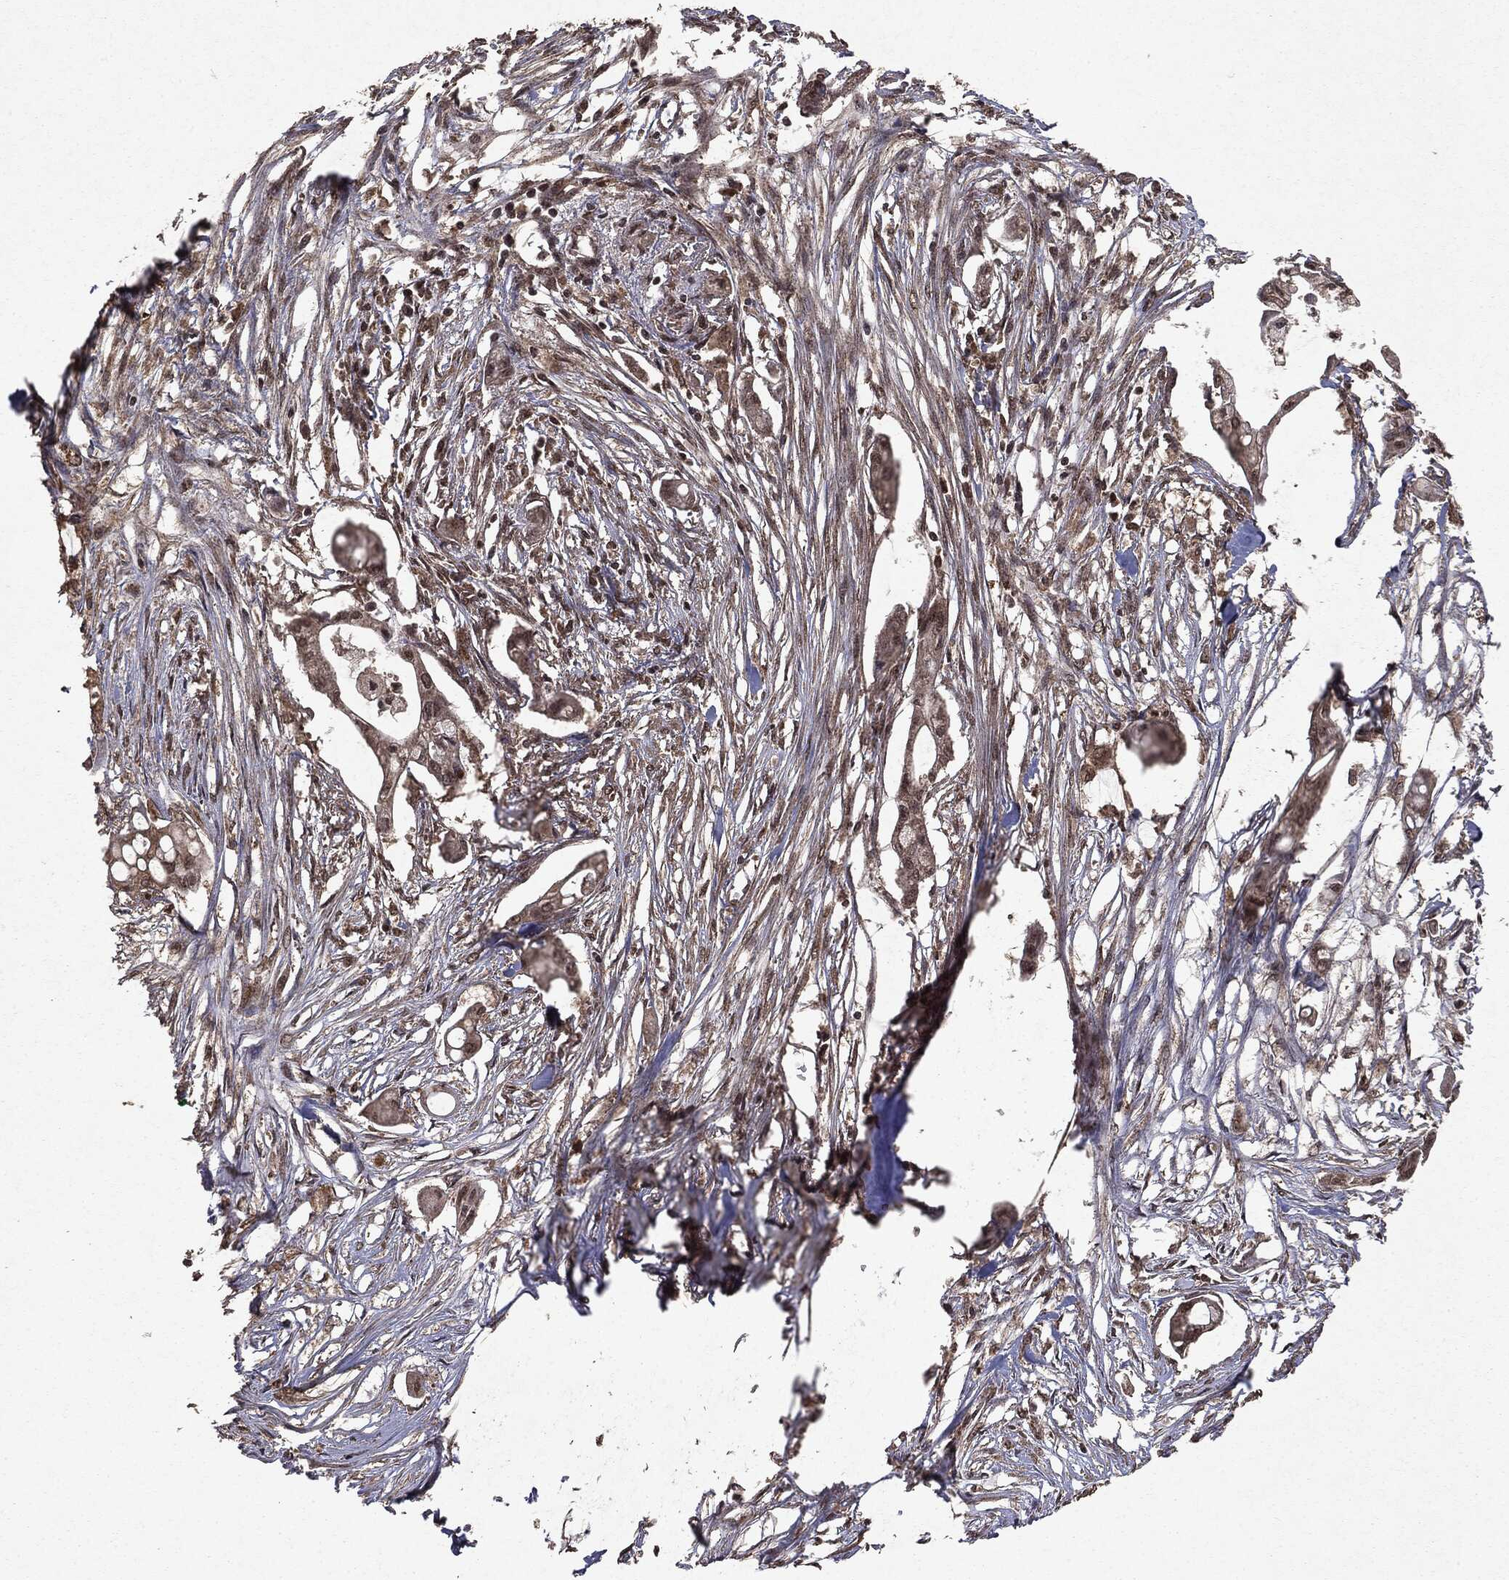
{"staining": {"intensity": "negative", "quantity": "none", "location": "none"}, "tissue": "pancreatic cancer", "cell_type": "Tumor cells", "image_type": "cancer", "snomed": [{"axis": "morphology", "description": "Normal tissue, NOS"}, {"axis": "morphology", "description": "Adenocarcinoma, NOS"}, {"axis": "topography", "description": "Pancreas"}], "caption": "There is no significant positivity in tumor cells of pancreatic adenocarcinoma.", "gene": "PEBP1", "patient": {"sex": "female", "age": 58}}